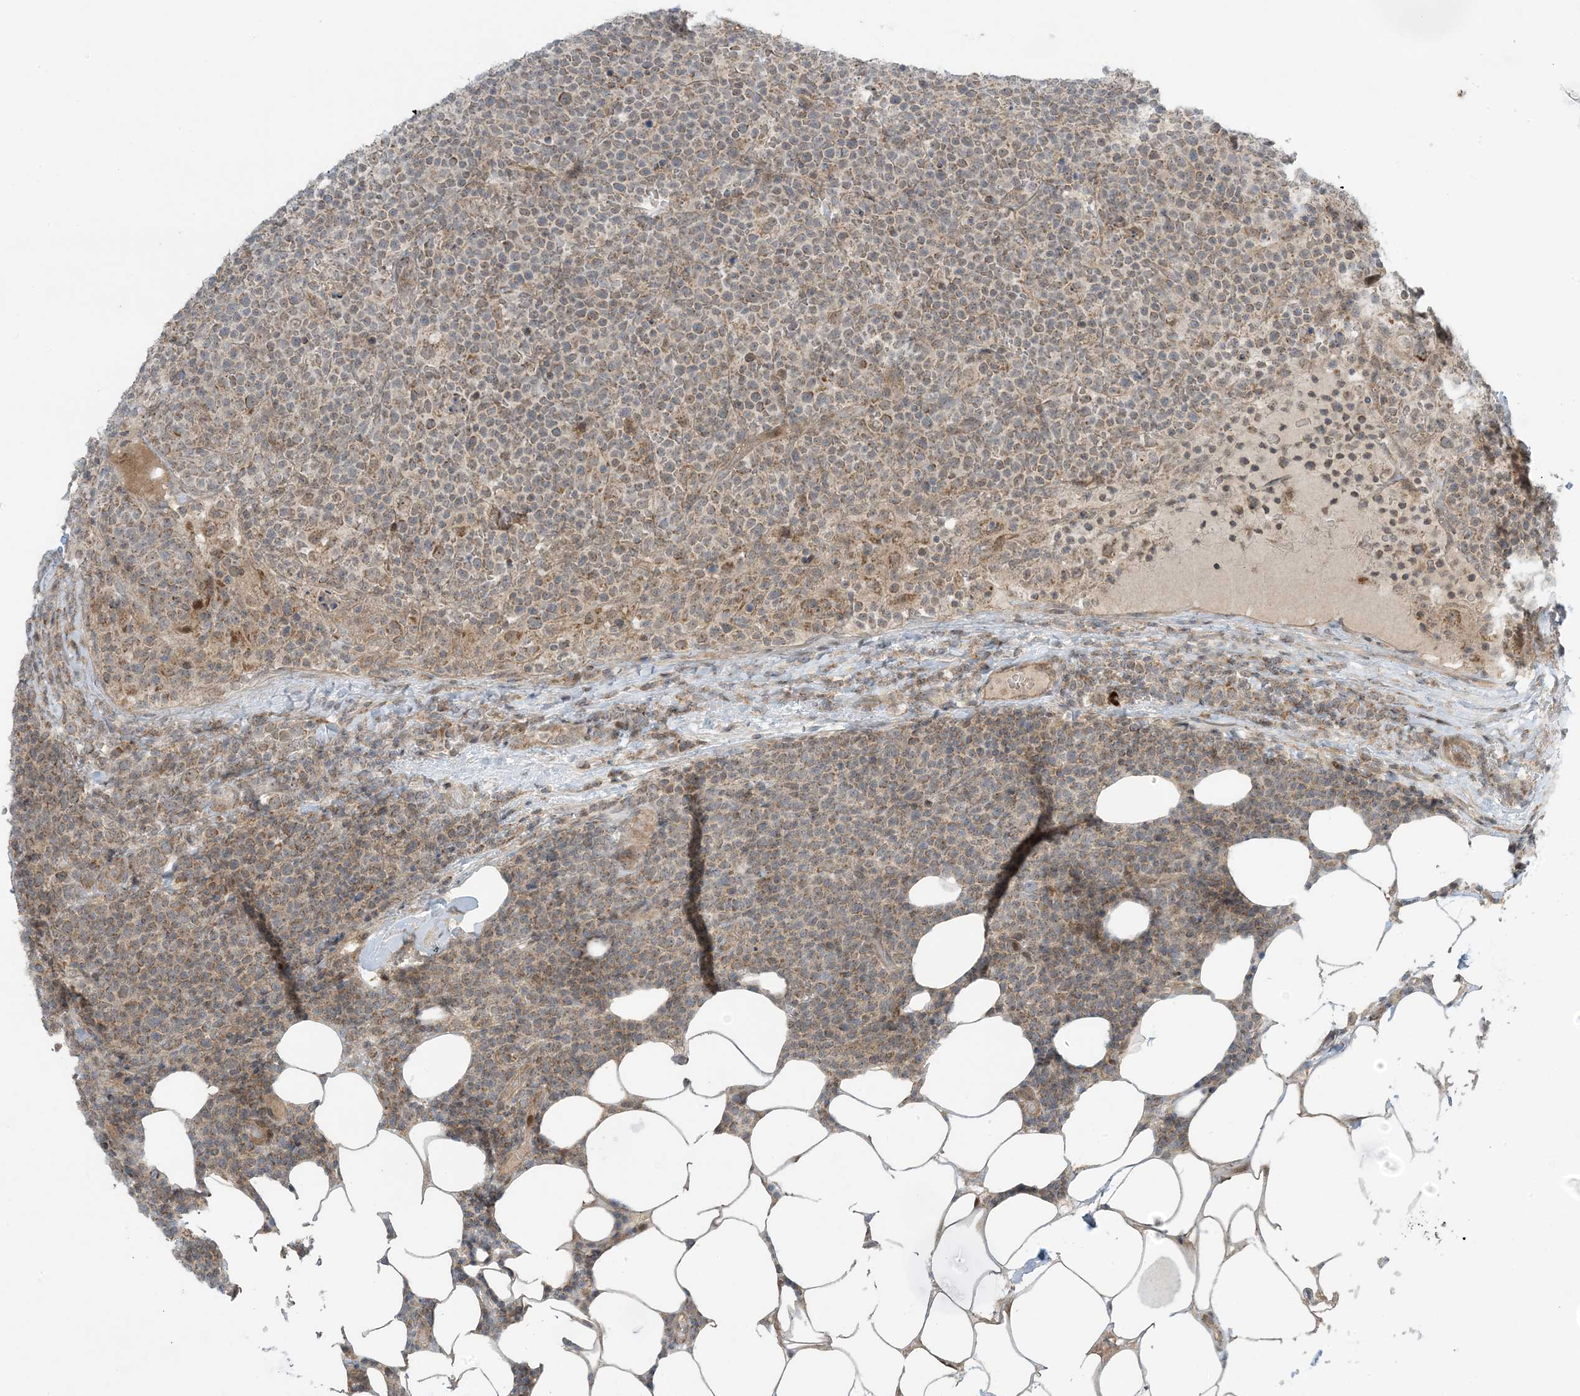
{"staining": {"intensity": "weak", "quantity": ">75%", "location": "cytoplasmic/membranous"}, "tissue": "lymphoma", "cell_type": "Tumor cells", "image_type": "cancer", "snomed": [{"axis": "morphology", "description": "Malignant lymphoma, non-Hodgkin's type, High grade"}, {"axis": "topography", "description": "Lymph node"}], "caption": "High-magnification brightfield microscopy of lymphoma stained with DAB (3,3'-diaminobenzidine) (brown) and counterstained with hematoxylin (blue). tumor cells exhibit weak cytoplasmic/membranous expression is appreciated in about>75% of cells.", "gene": "PHLDB2", "patient": {"sex": "male", "age": 61}}